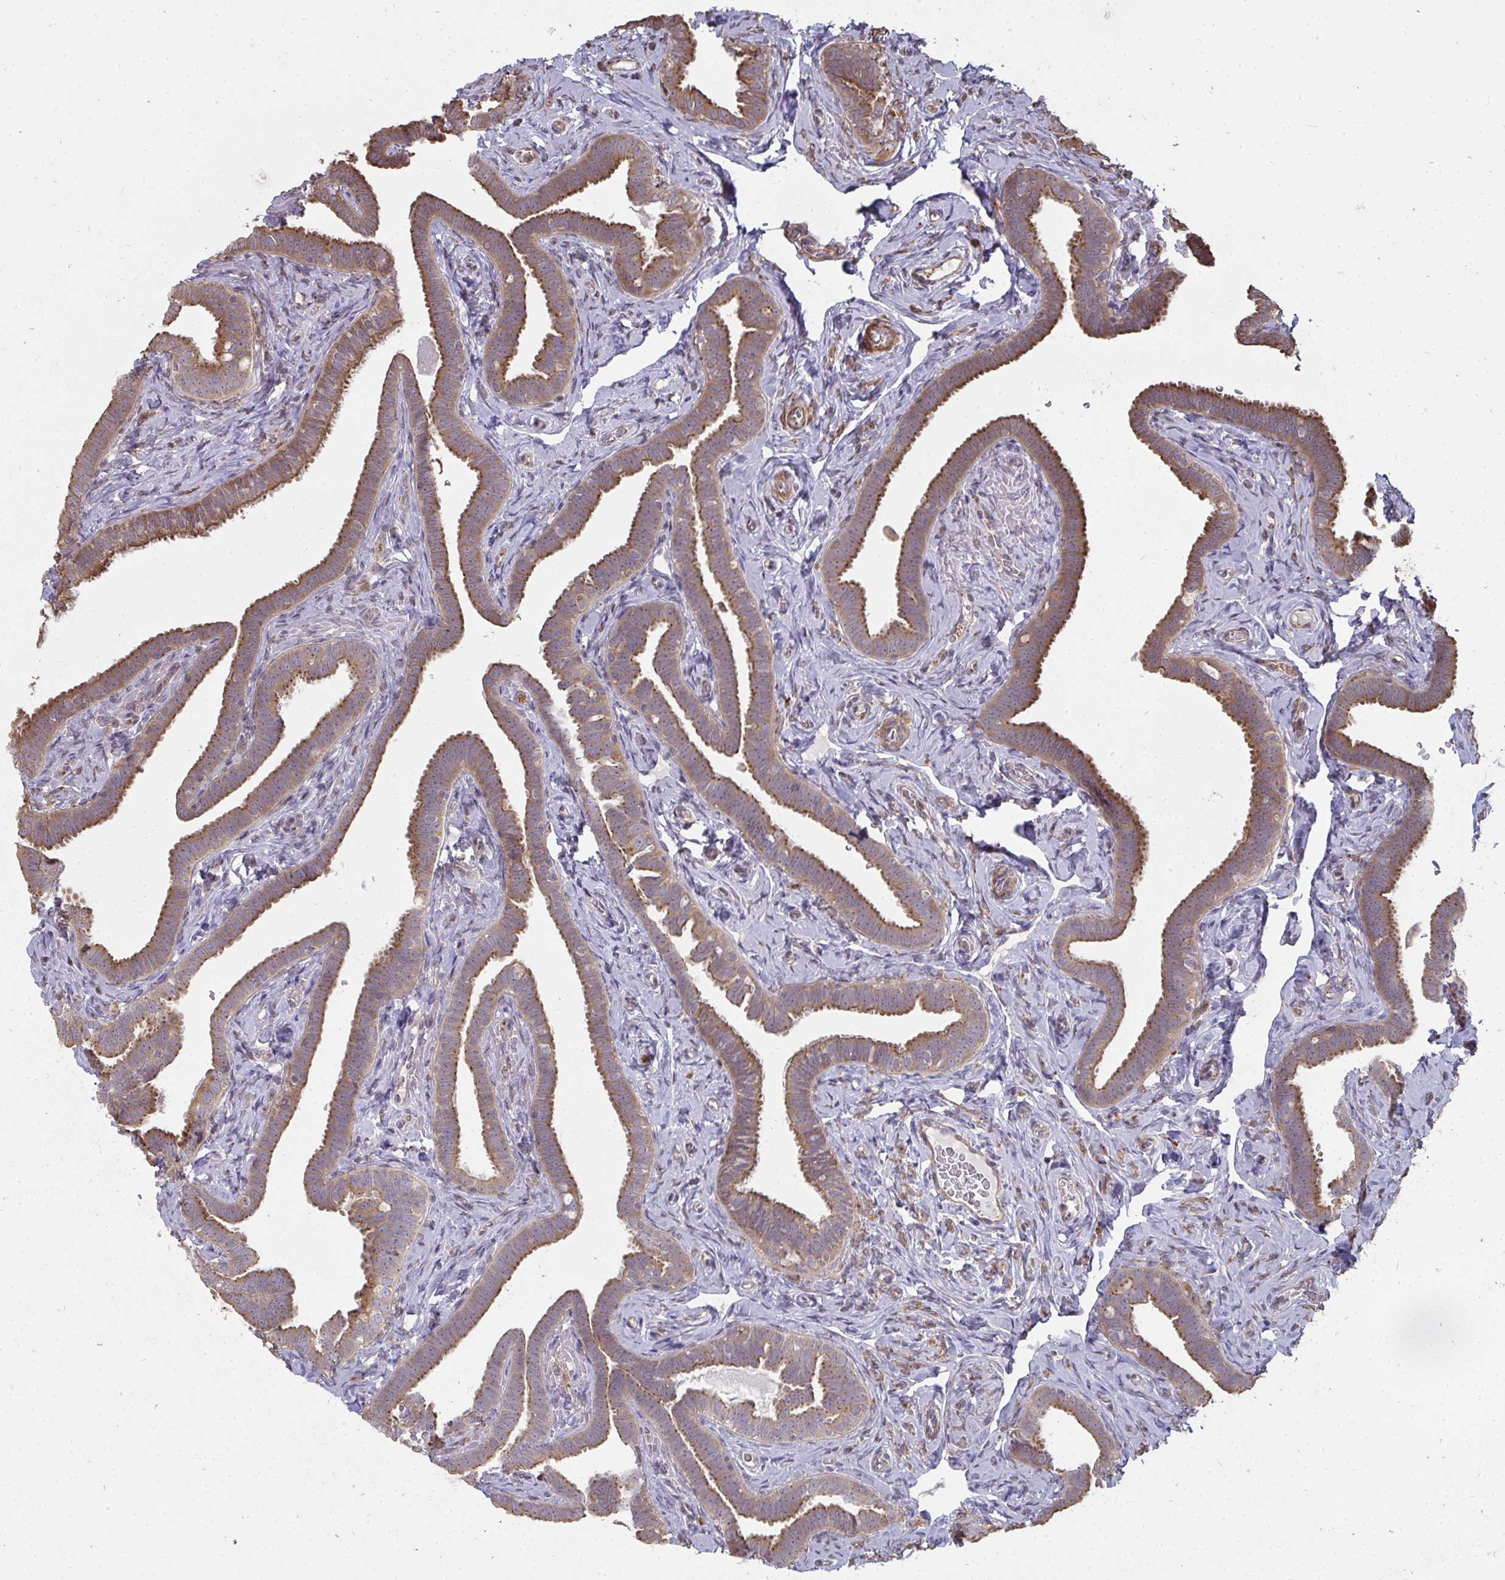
{"staining": {"intensity": "moderate", "quantity": ">75%", "location": "cytoplasmic/membranous"}, "tissue": "fallopian tube", "cell_type": "Glandular cells", "image_type": "normal", "snomed": [{"axis": "morphology", "description": "Normal tissue, NOS"}, {"axis": "topography", "description": "Fallopian tube"}], "caption": "This histopathology image demonstrates immunohistochemistry staining of benign fallopian tube, with medium moderate cytoplasmic/membranous positivity in about >75% of glandular cells.", "gene": "ZFYVE28", "patient": {"sex": "female", "age": 69}}